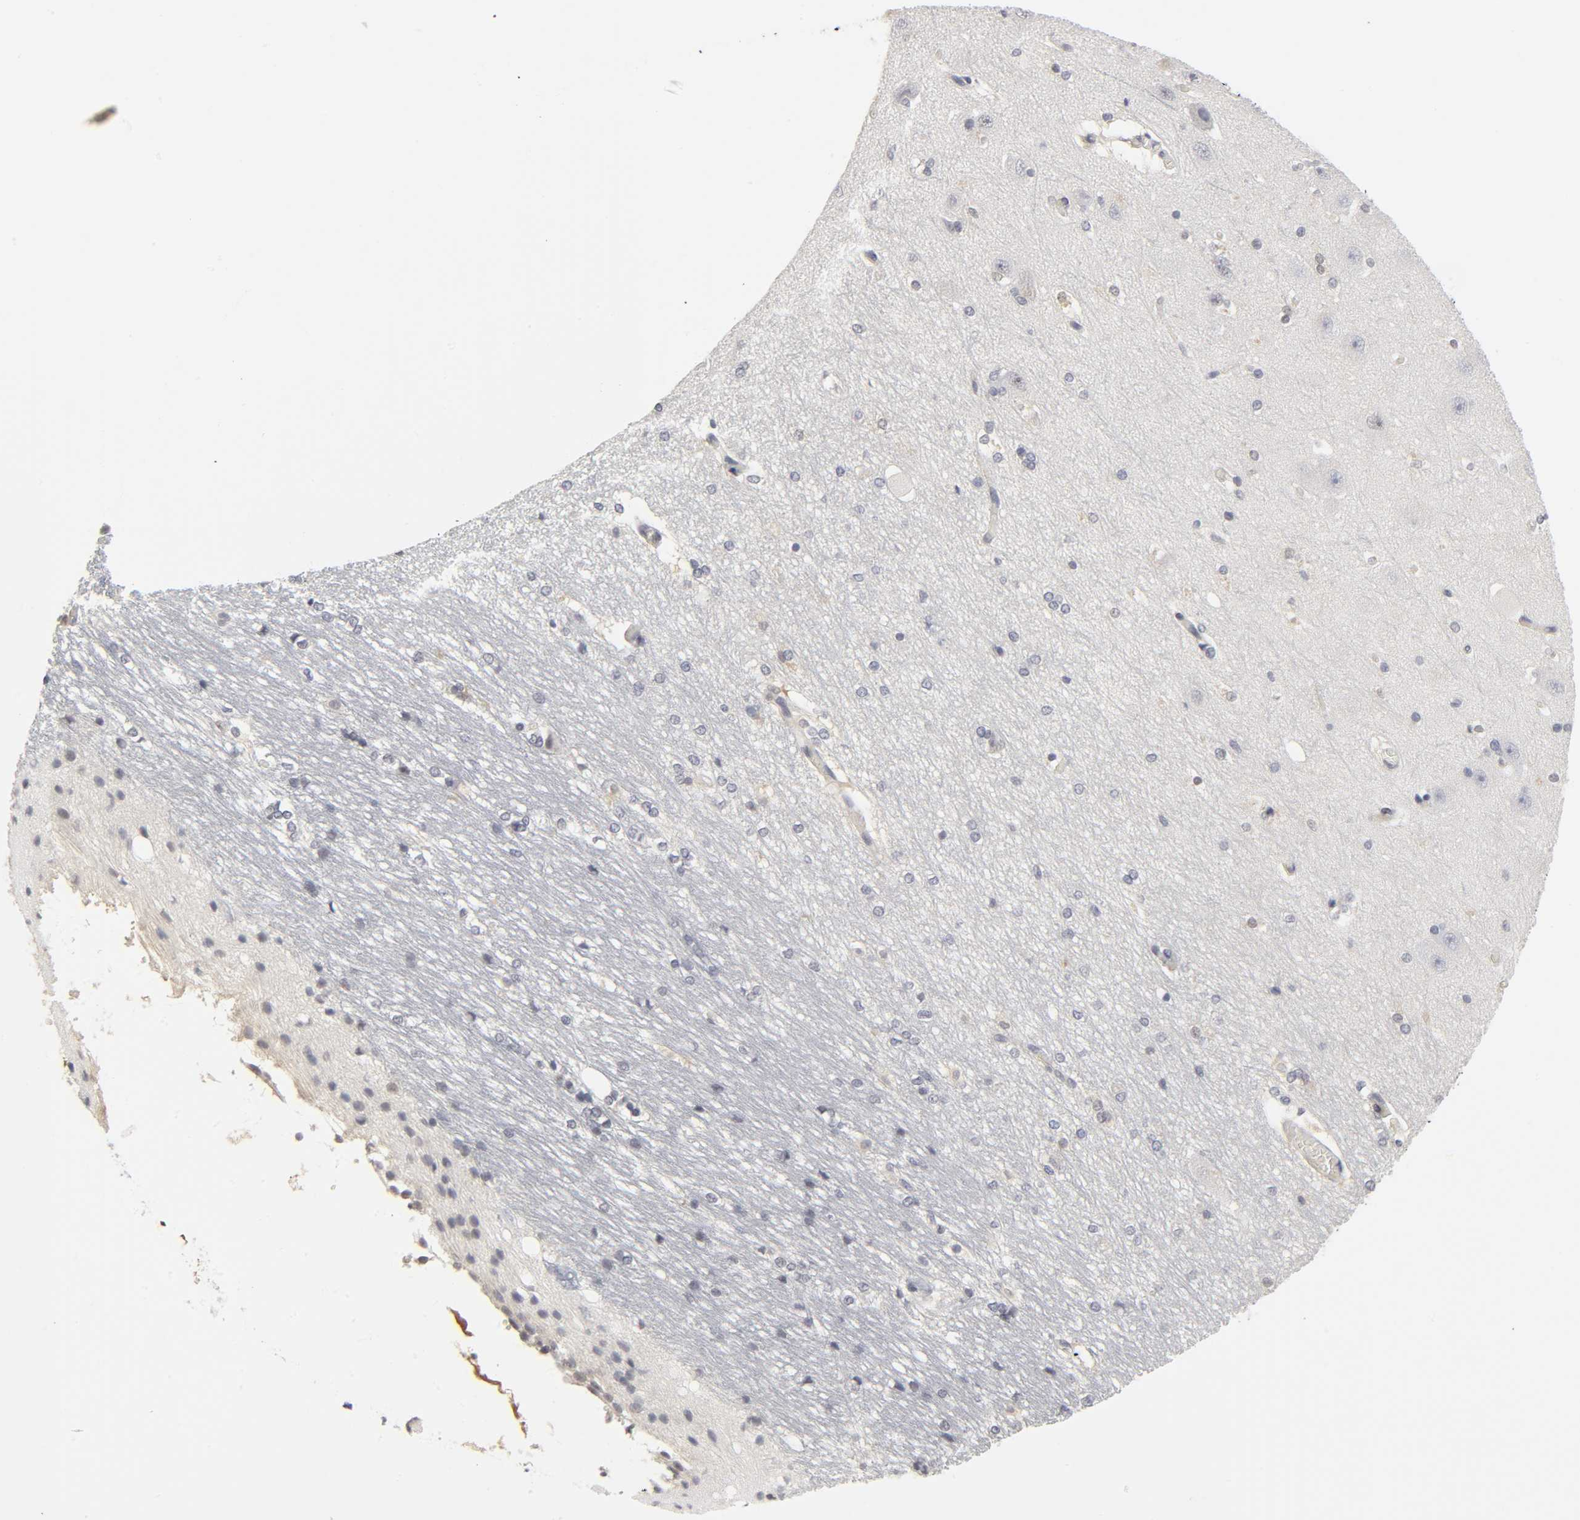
{"staining": {"intensity": "negative", "quantity": "none", "location": "none"}, "tissue": "hippocampus", "cell_type": "Glial cells", "image_type": "normal", "snomed": [{"axis": "morphology", "description": "Normal tissue, NOS"}, {"axis": "topography", "description": "Hippocampus"}], "caption": "Immunohistochemical staining of normal human hippocampus shows no significant expression in glial cells.", "gene": "PDLIM3", "patient": {"sex": "female", "age": 19}}